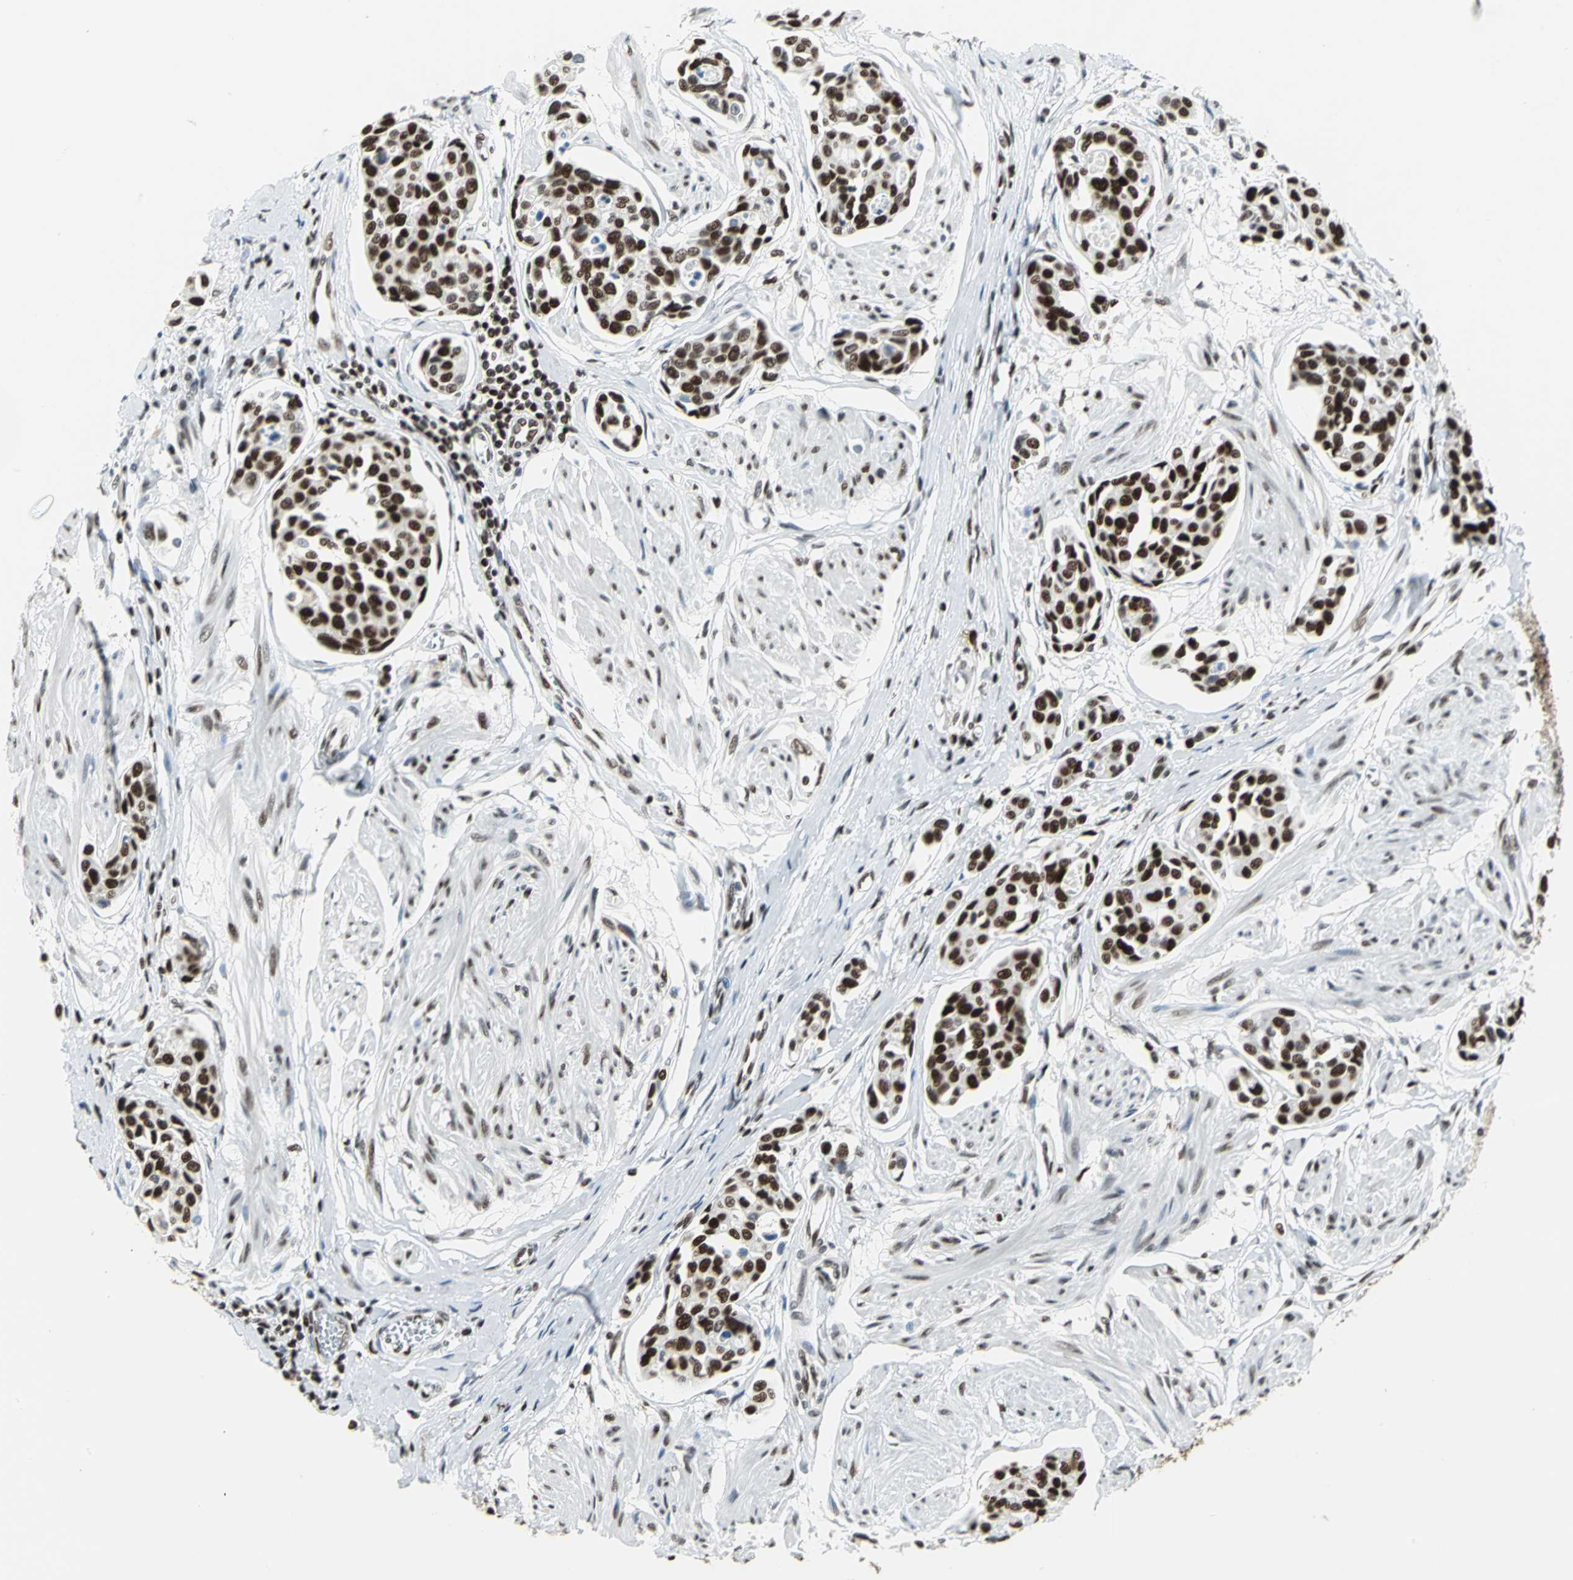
{"staining": {"intensity": "strong", "quantity": ">75%", "location": "nuclear"}, "tissue": "urothelial cancer", "cell_type": "Tumor cells", "image_type": "cancer", "snomed": [{"axis": "morphology", "description": "Urothelial carcinoma, High grade"}, {"axis": "topography", "description": "Urinary bladder"}], "caption": "Tumor cells reveal high levels of strong nuclear staining in approximately >75% of cells in human urothelial cancer.", "gene": "HNRNPD", "patient": {"sex": "male", "age": 78}}